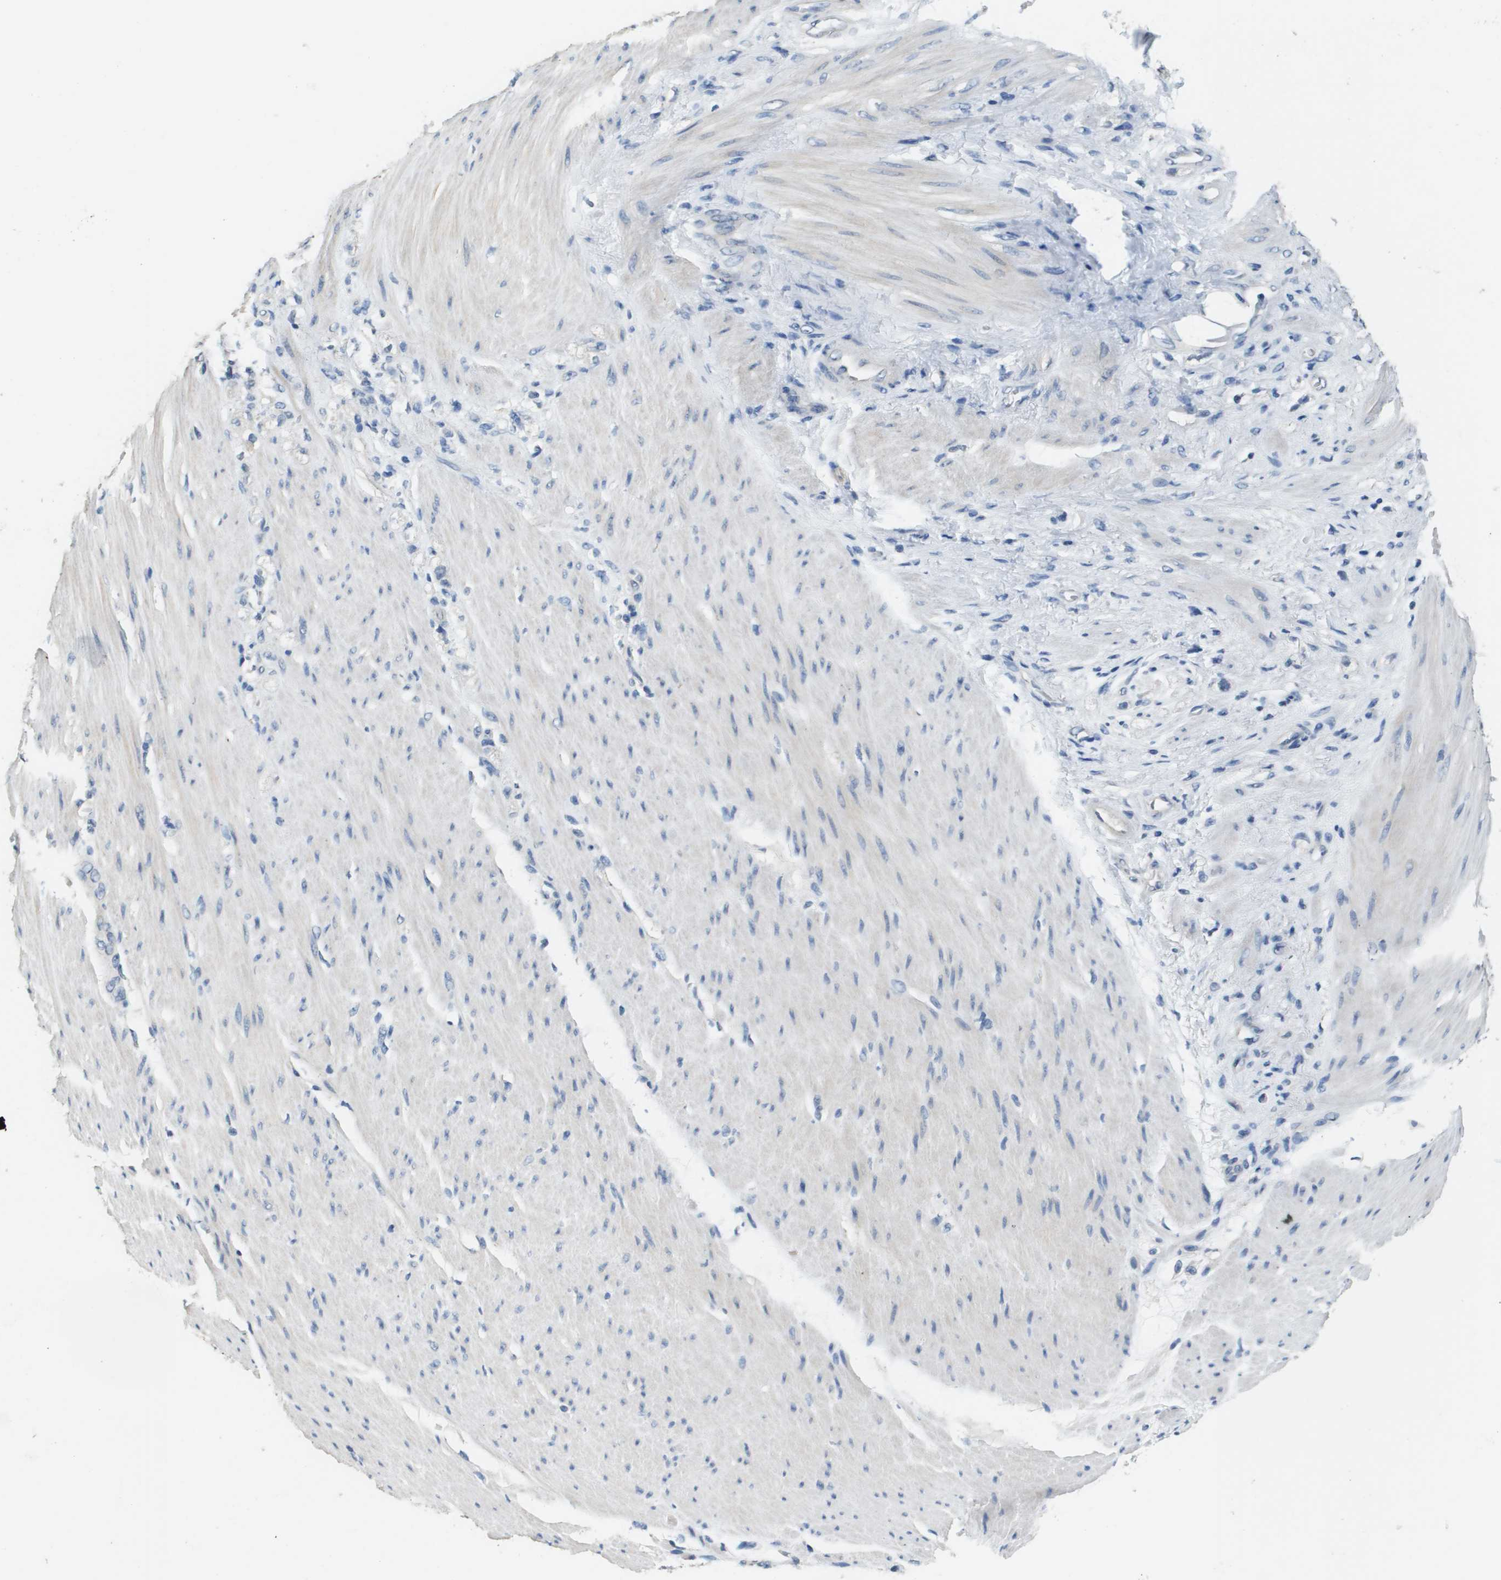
{"staining": {"intensity": "negative", "quantity": "none", "location": "none"}, "tissue": "stomach cancer", "cell_type": "Tumor cells", "image_type": "cancer", "snomed": [{"axis": "morphology", "description": "Adenocarcinoma, NOS"}, {"axis": "topography", "description": "Stomach"}], "caption": "IHC of human stomach cancer reveals no expression in tumor cells. Nuclei are stained in blue.", "gene": "MT3", "patient": {"sex": "male", "age": 82}}